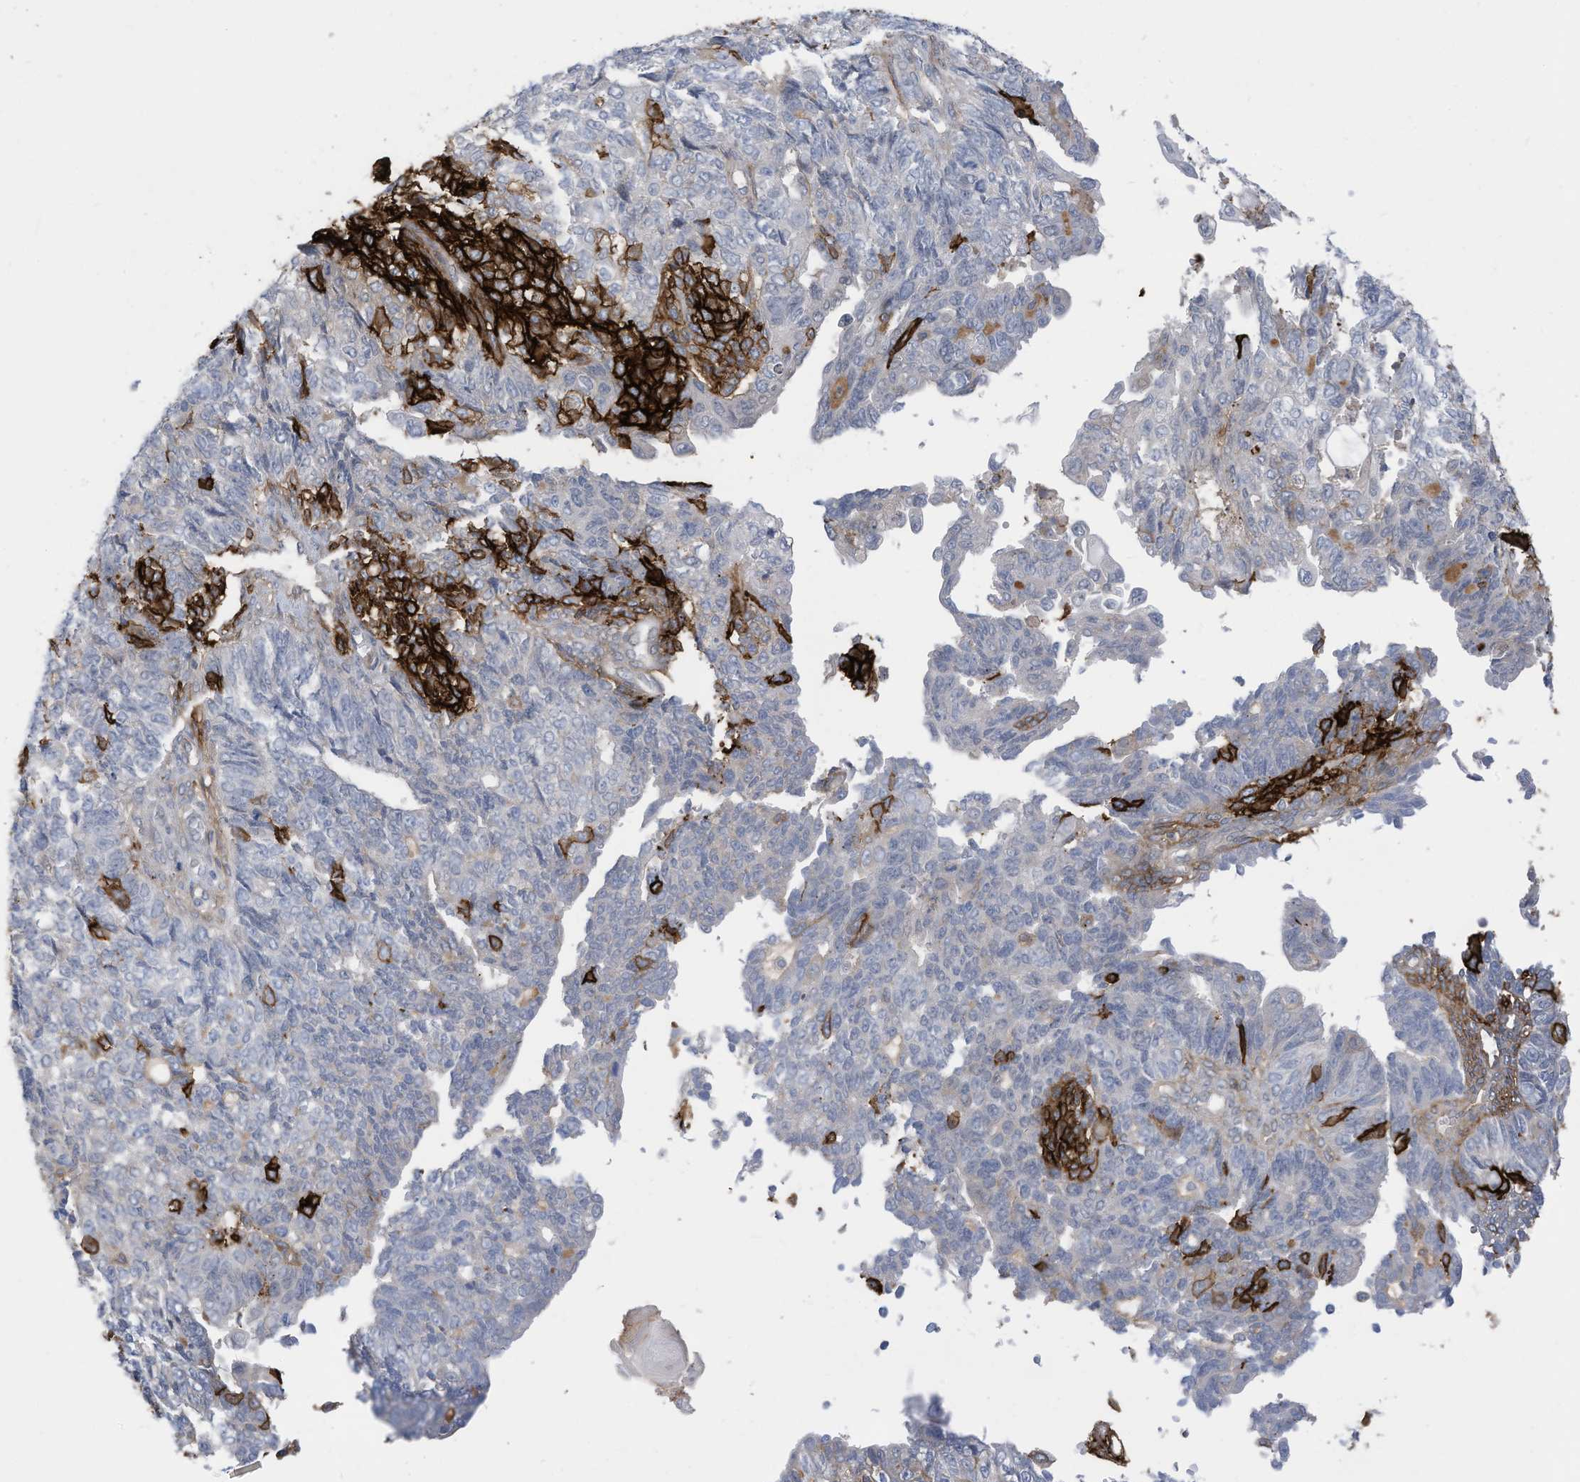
{"staining": {"intensity": "strong", "quantity": "<25%", "location": "cytoplasmic/membranous"}, "tissue": "endometrial cancer", "cell_type": "Tumor cells", "image_type": "cancer", "snomed": [{"axis": "morphology", "description": "Adenocarcinoma, NOS"}, {"axis": "topography", "description": "Endometrium"}], "caption": "Endometrial cancer stained for a protein (brown) displays strong cytoplasmic/membranous positive expression in about <25% of tumor cells.", "gene": "SLC1A5", "patient": {"sex": "female", "age": 32}}